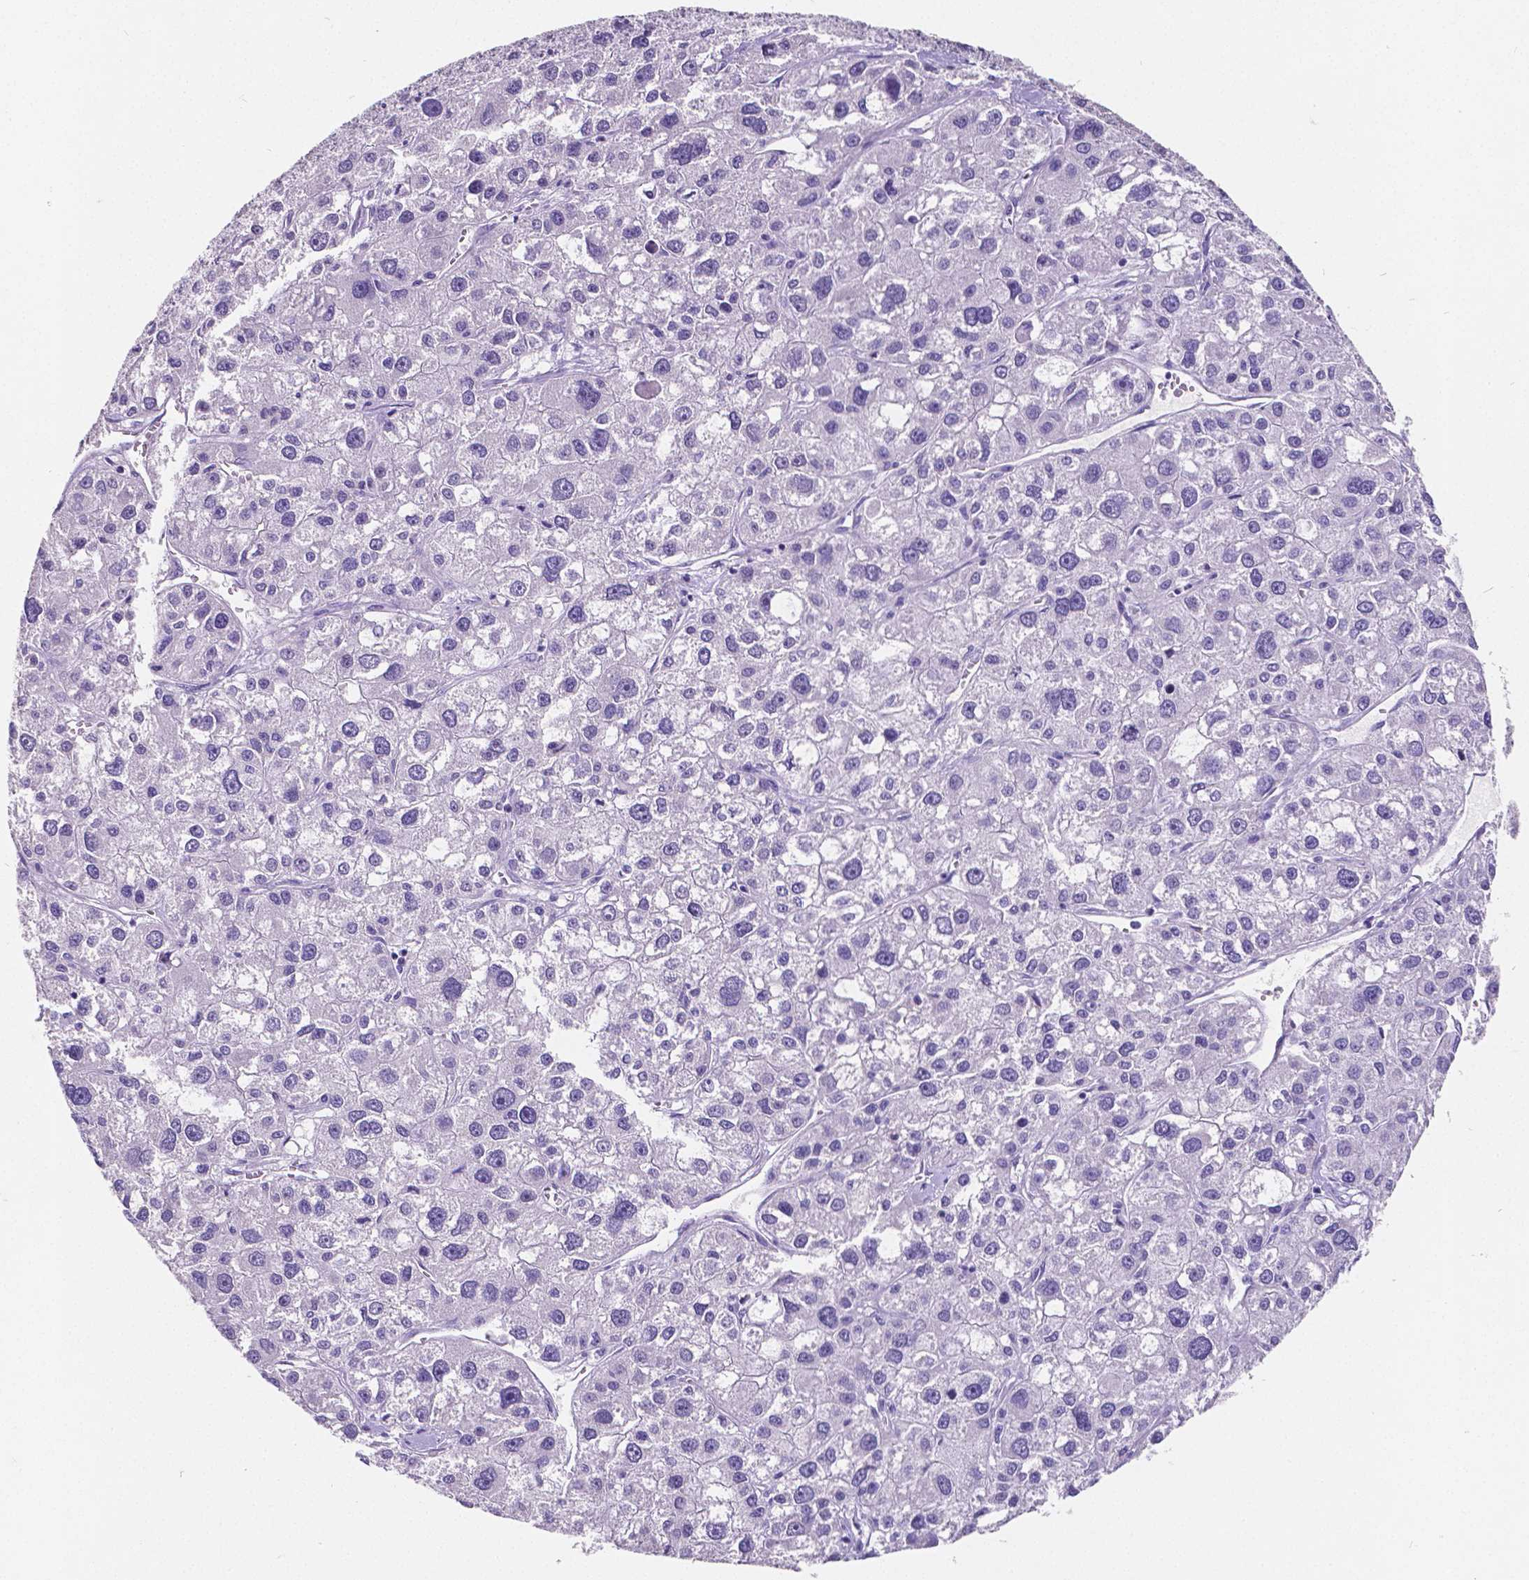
{"staining": {"intensity": "negative", "quantity": "none", "location": "none"}, "tissue": "liver cancer", "cell_type": "Tumor cells", "image_type": "cancer", "snomed": [{"axis": "morphology", "description": "Carcinoma, Hepatocellular, NOS"}, {"axis": "topography", "description": "Liver"}], "caption": "High power microscopy histopathology image of an IHC histopathology image of liver cancer (hepatocellular carcinoma), revealing no significant staining in tumor cells.", "gene": "SATB2", "patient": {"sex": "male", "age": 73}}